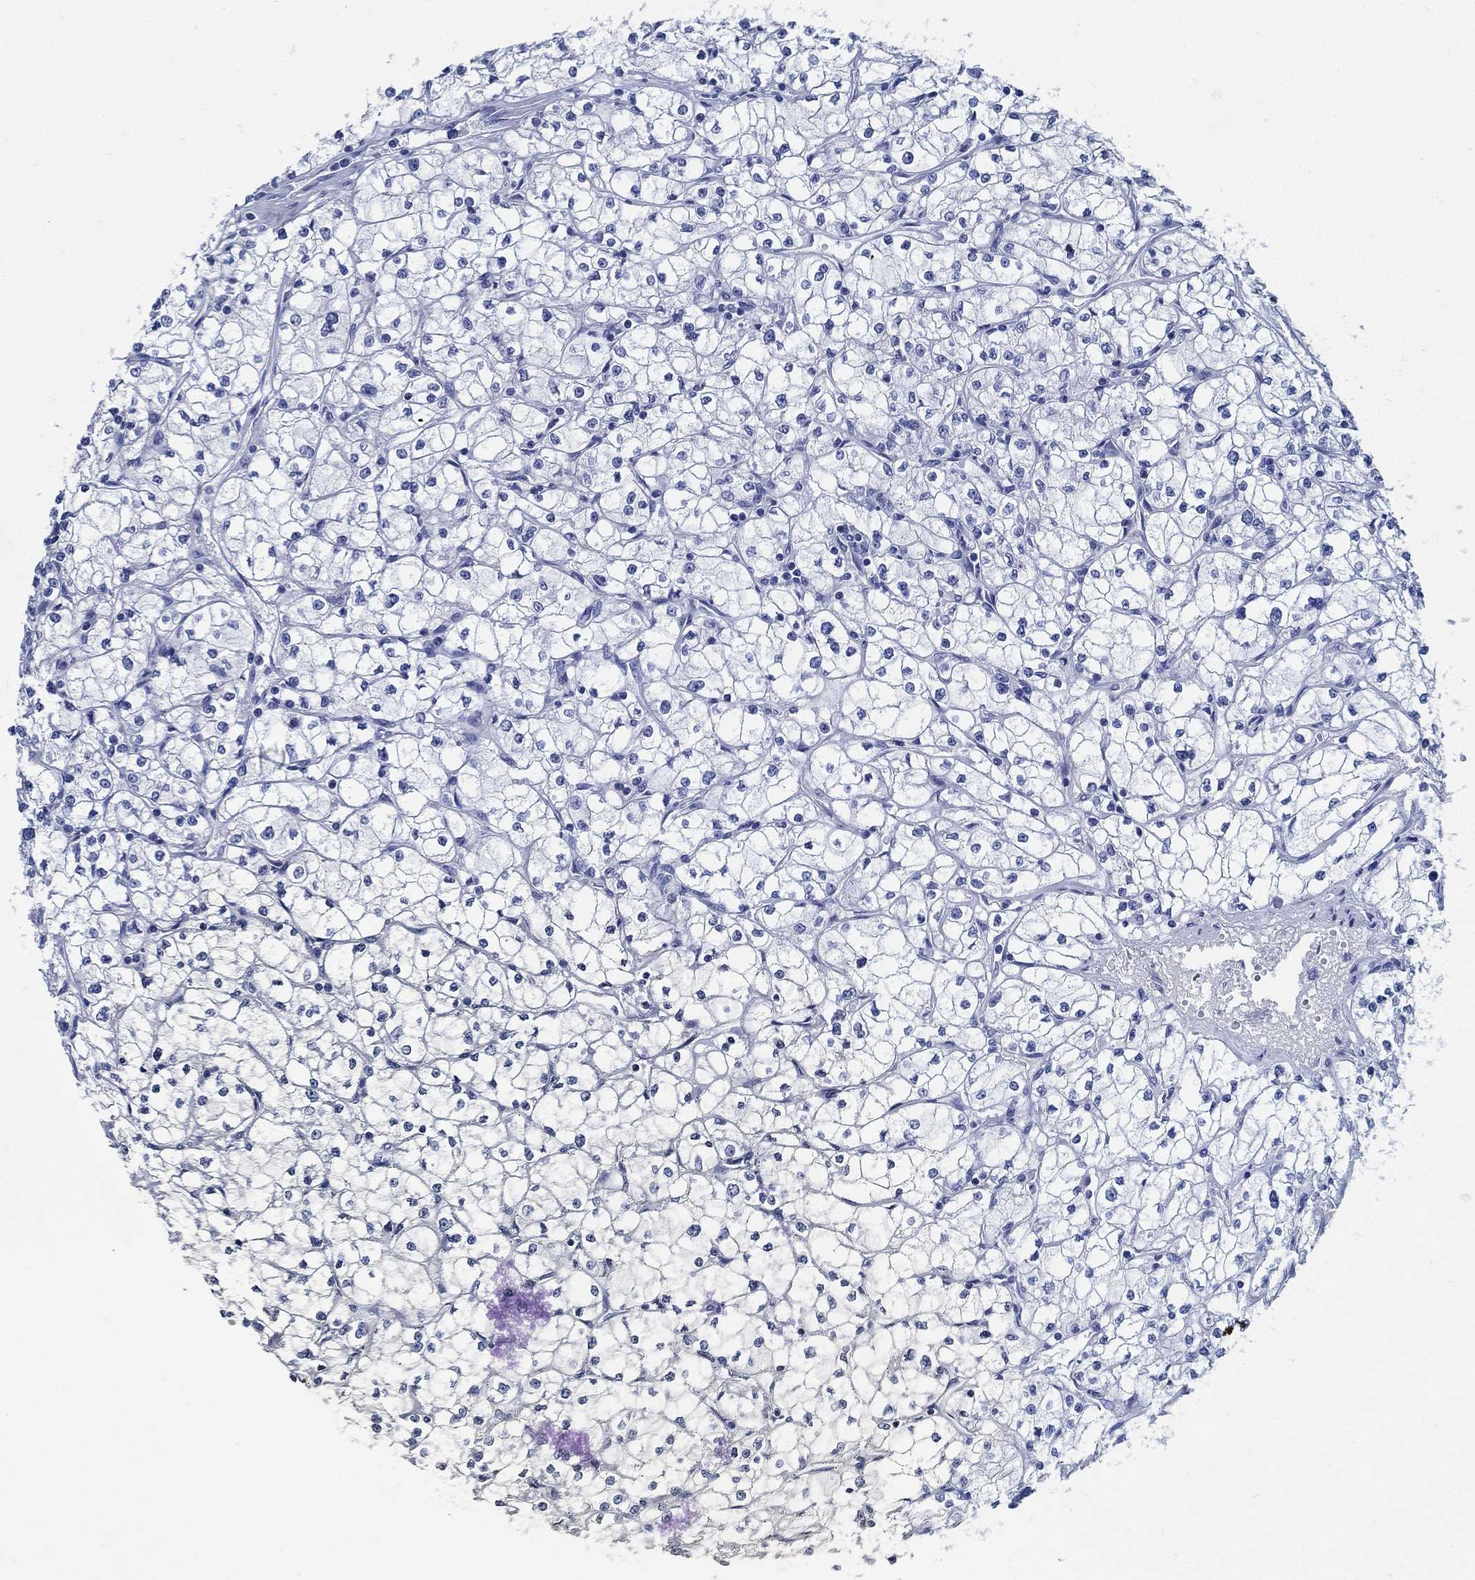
{"staining": {"intensity": "negative", "quantity": "none", "location": "none"}, "tissue": "renal cancer", "cell_type": "Tumor cells", "image_type": "cancer", "snomed": [{"axis": "morphology", "description": "Adenocarcinoma, NOS"}, {"axis": "topography", "description": "Kidney"}], "caption": "There is no significant expression in tumor cells of renal cancer.", "gene": "SLC45A1", "patient": {"sex": "male", "age": 67}}